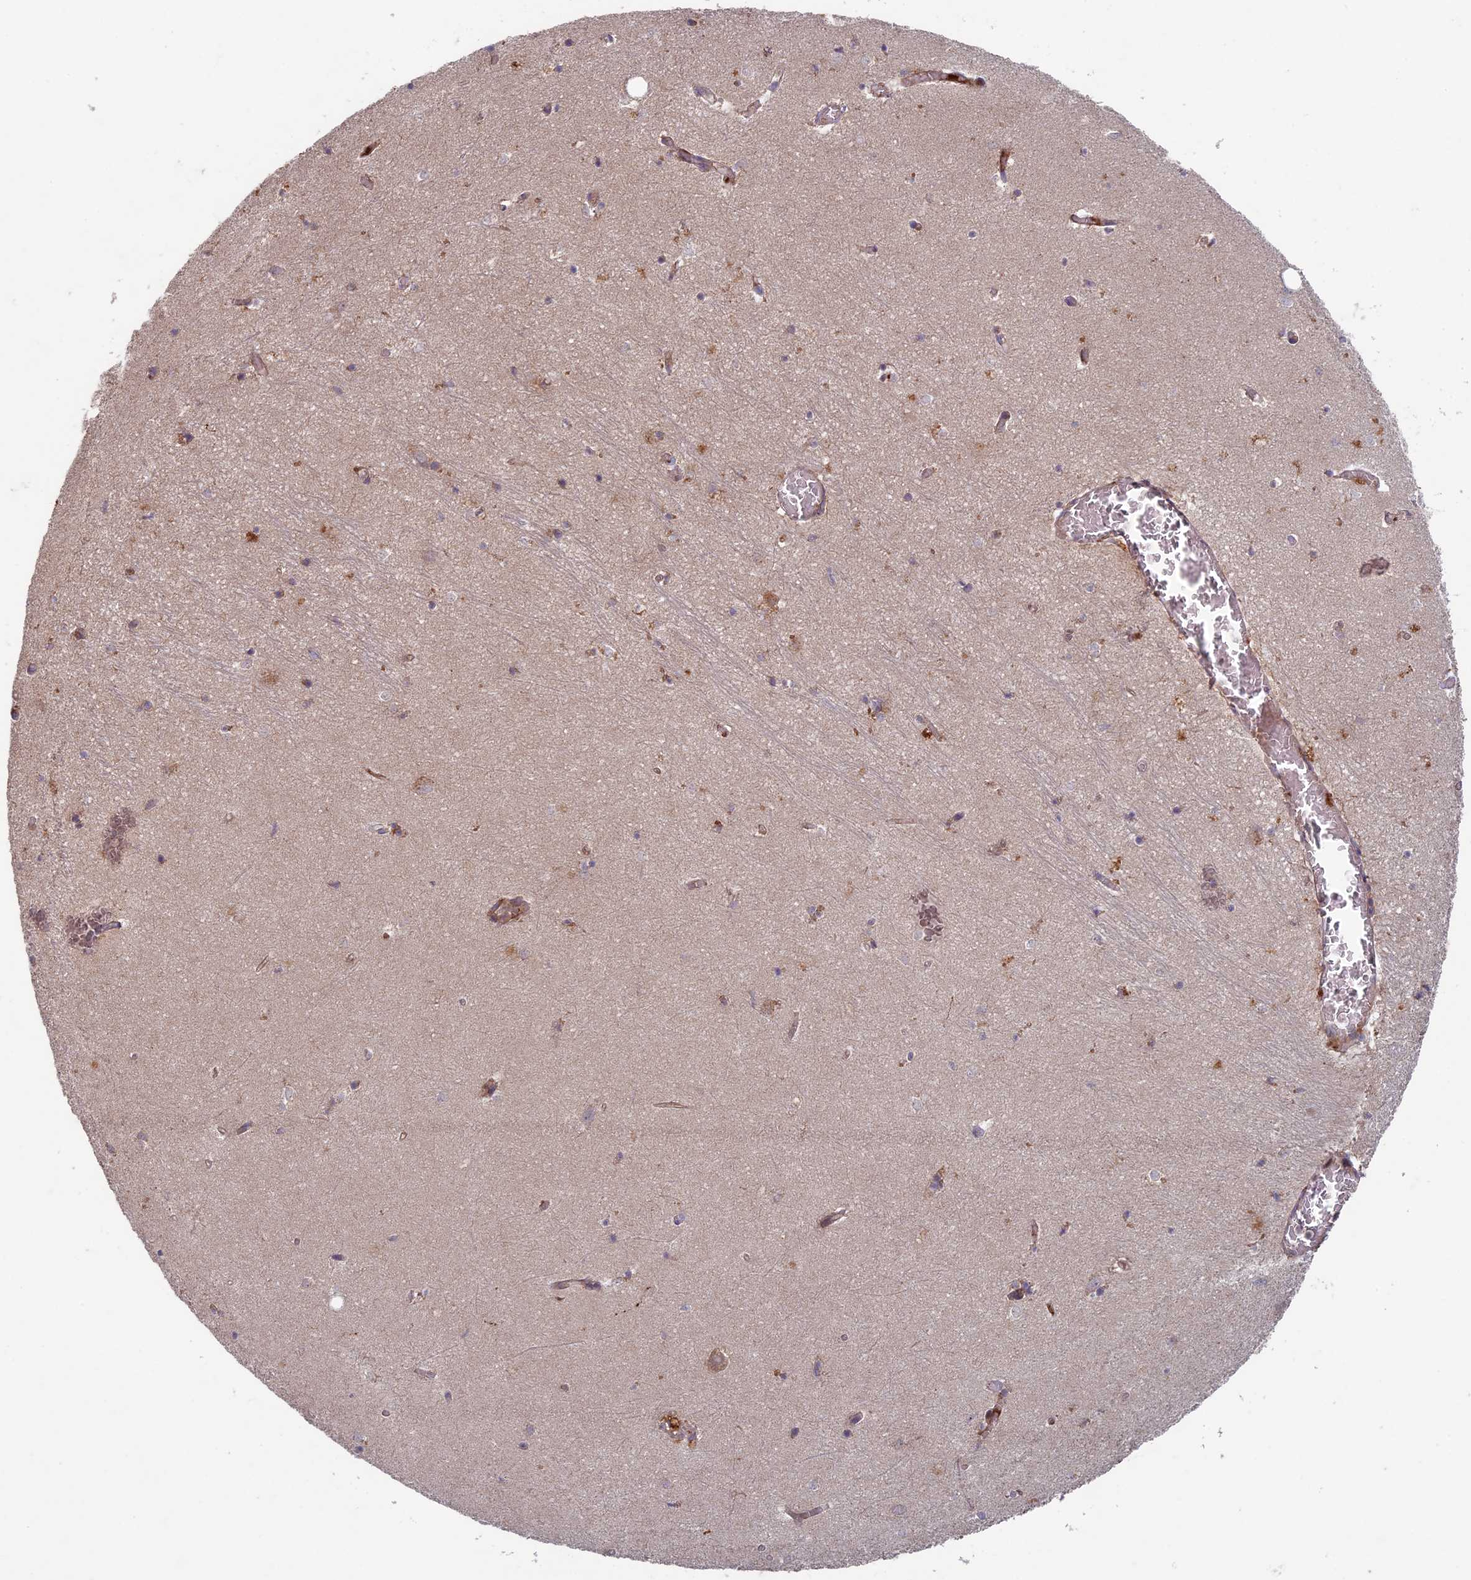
{"staining": {"intensity": "moderate", "quantity": "<25%", "location": "cytoplasmic/membranous"}, "tissue": "hippocampus", "cell_type": "Glial cells", "image_type": "normal", "snomed": [{"axis": "morphology", "description": "Normal tissue, NOS"}, {"axis": "topography", "description": "Hippocampus"}], "caption": "Unremarkable hippocampus demonstrates moderate cytoplasmic/membranous positivity in about <25% of glial cells, visualized by immunohistochemistry. The staining was performed using DAB (3,3'-diaminobenzidine) to visualize the protein expression in brown, while the nuclei were stained in blue with hematoxylin (Magnification: 20x).", "gene": "RCCD1", "patient": {"sex": "female", "age": 64}}